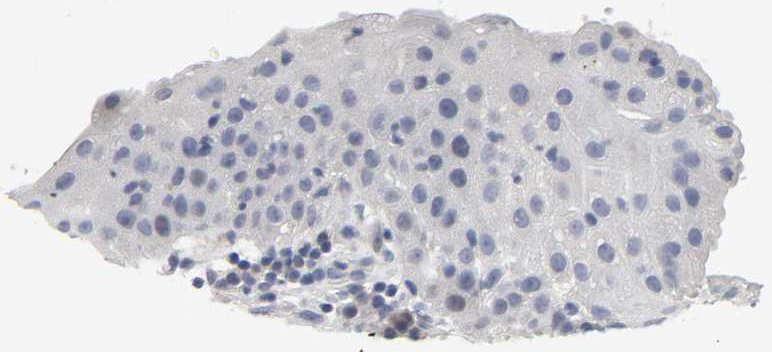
{"staining": {"intensity": "weak", "quantity": "<25%", "location": "nuclear"}, "tissue": "tonsil", "cell_type": "Germinal center cells", "image_type": "normal", "snomed": [{"axis": "morphology", "description": "Normal tissue, NOS"}, {"axis": "topography", "description": "Tonsil"}], "caption": "This histopathology image is of unremarkable tonsil stained with immunohistochemistry (IHC) to label a protein in brown with the nuclei are counter-stained blue. There is no positivity in germinal center cells. (Brightfield microscopy of DAB (3,3'-diaminobenzidine) immunohistochemistry (IHC) at high magnification).", "gene": "SALL2", "patient": {"sex": "female", "age": 40}}